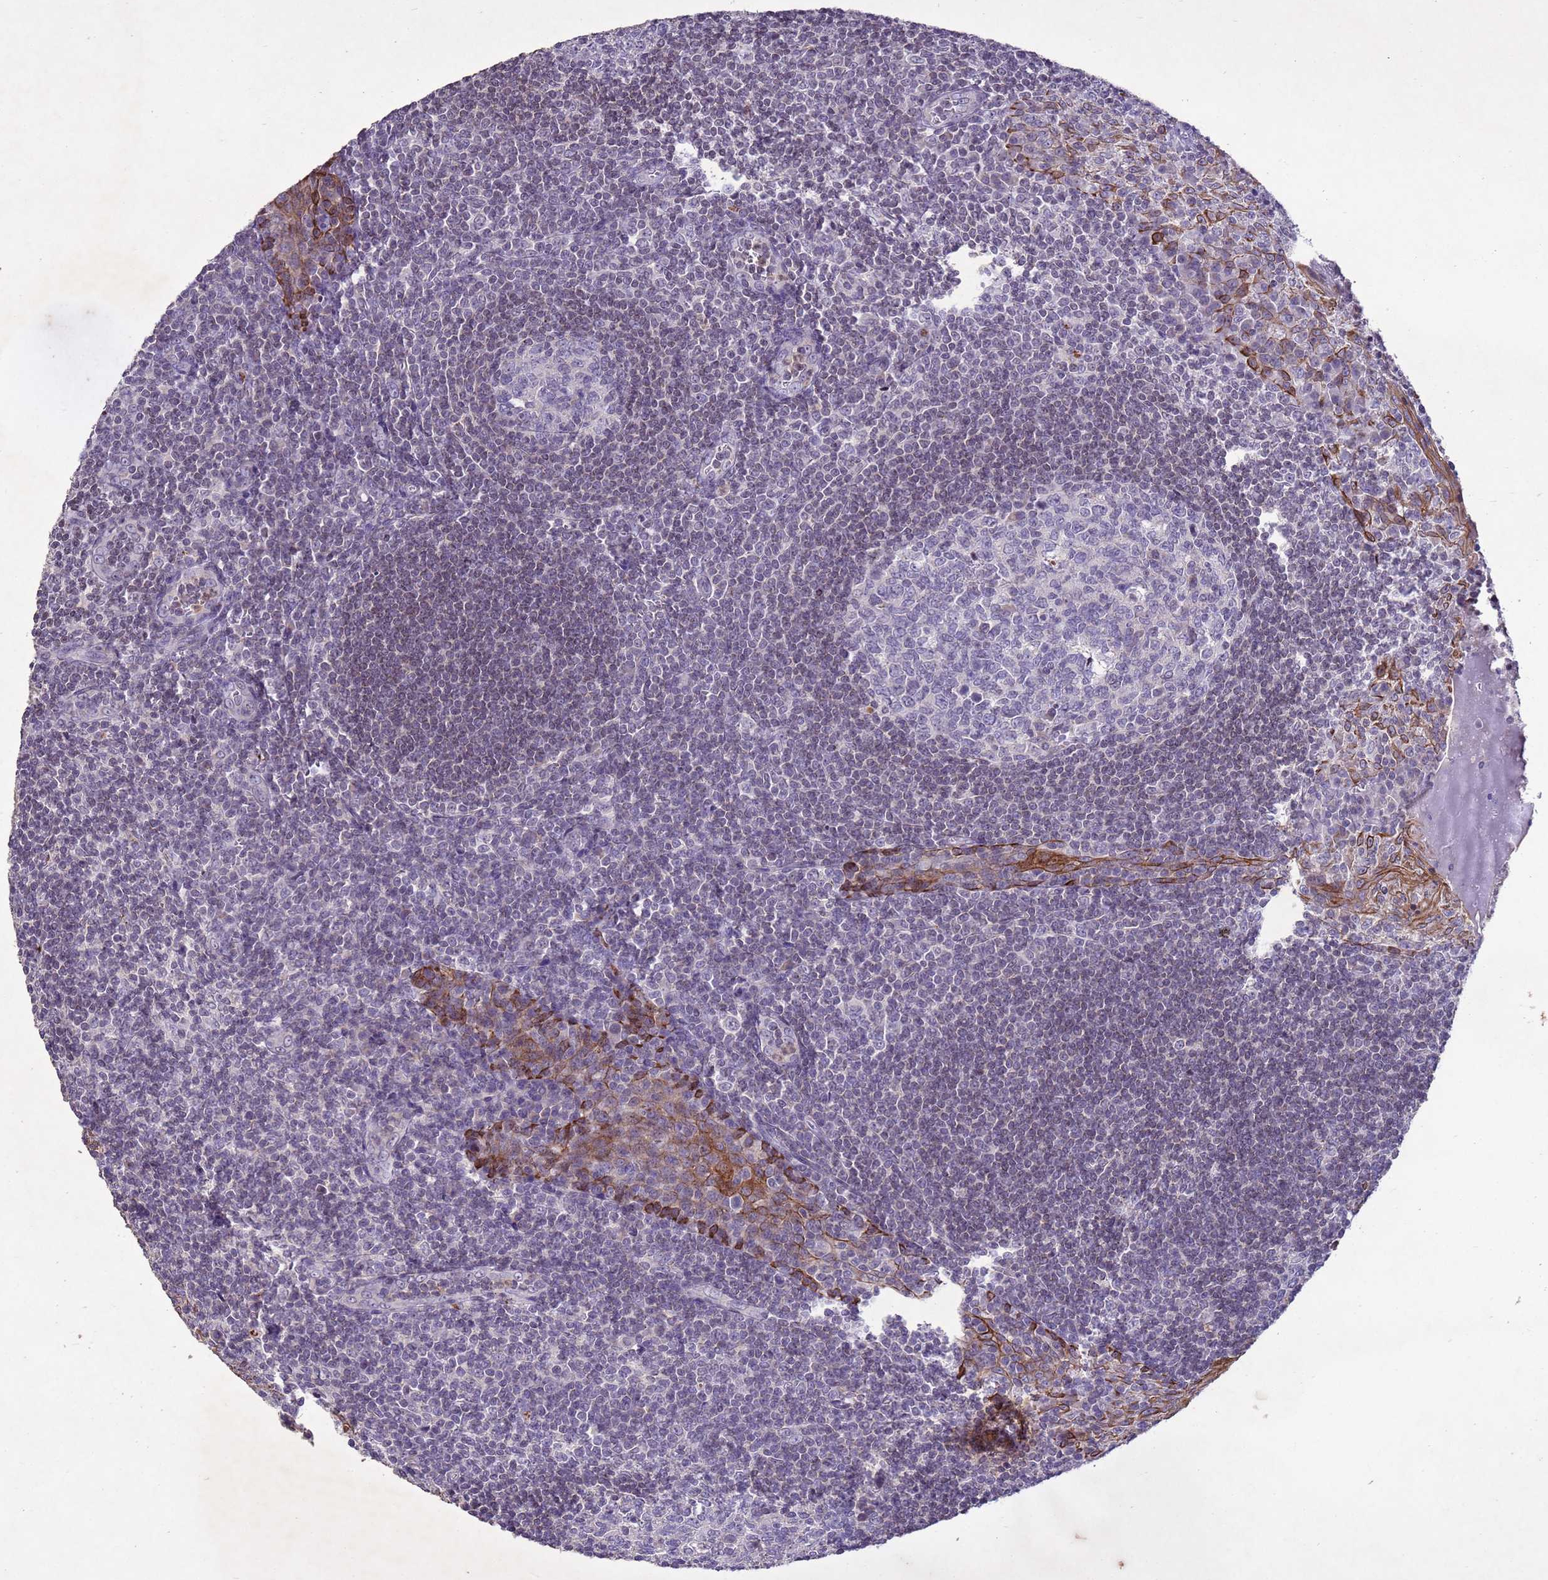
{"staining": {"intensity": "negative", "quantity": "none", "location": "none"}, "tissue": "tonsil", "cell_type": "Germinal center cells", "image_type": "normal", "snomed": [{"axis": "morphology", "description": "Normal tissue, NOS"}, {"axis": "topography", "description": "Tonsil"}], "caption": "The image displays no staining of germinal center cells in normal tonsil.", "gene": "NLRP11", "patient": {"sex": "male", "age": 27}}